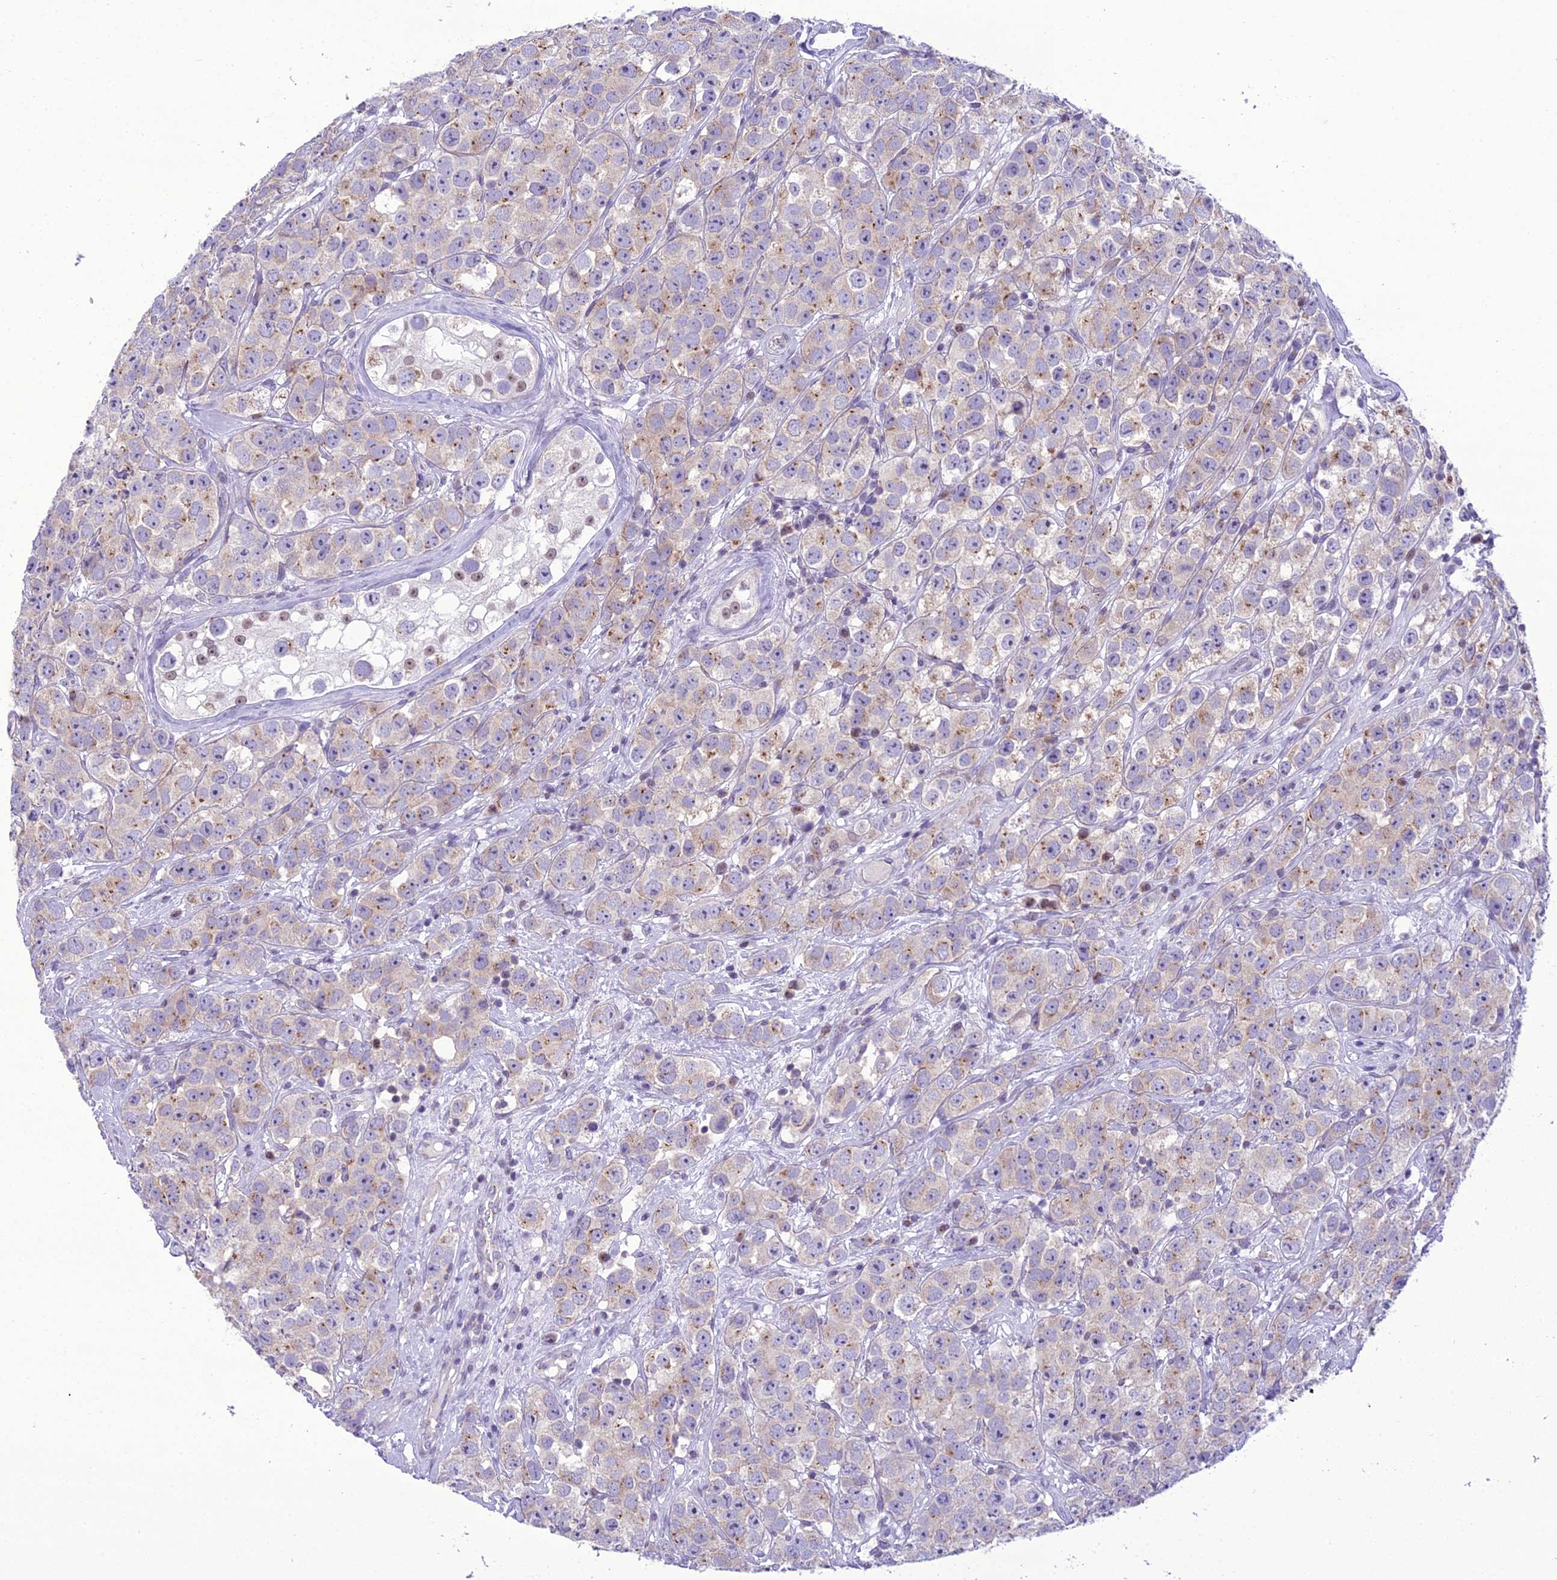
{"staining": {"intensity": "moderate", "quantity": "25%-75%", "location": "cytoplasmic/membranous"}, "tissue": "testis cancer", "cell_type": "Tumor cells", "image_type": "cancer", "snomed": [{"axis": "morphology", "description": "Seminoma, NOS"}, {"axis": "topography", "description": "Testis"}], "caption": "Protein analysis of testis cancer tissue shows moderate cytoplasmic/membranous positivity in approximately 25%-75% of tumor cells. (DAB = brown stain, brightfield microscopy at high magnification).", "gene": "B9D2", "patient": {"sex": "male", "age": 28}}